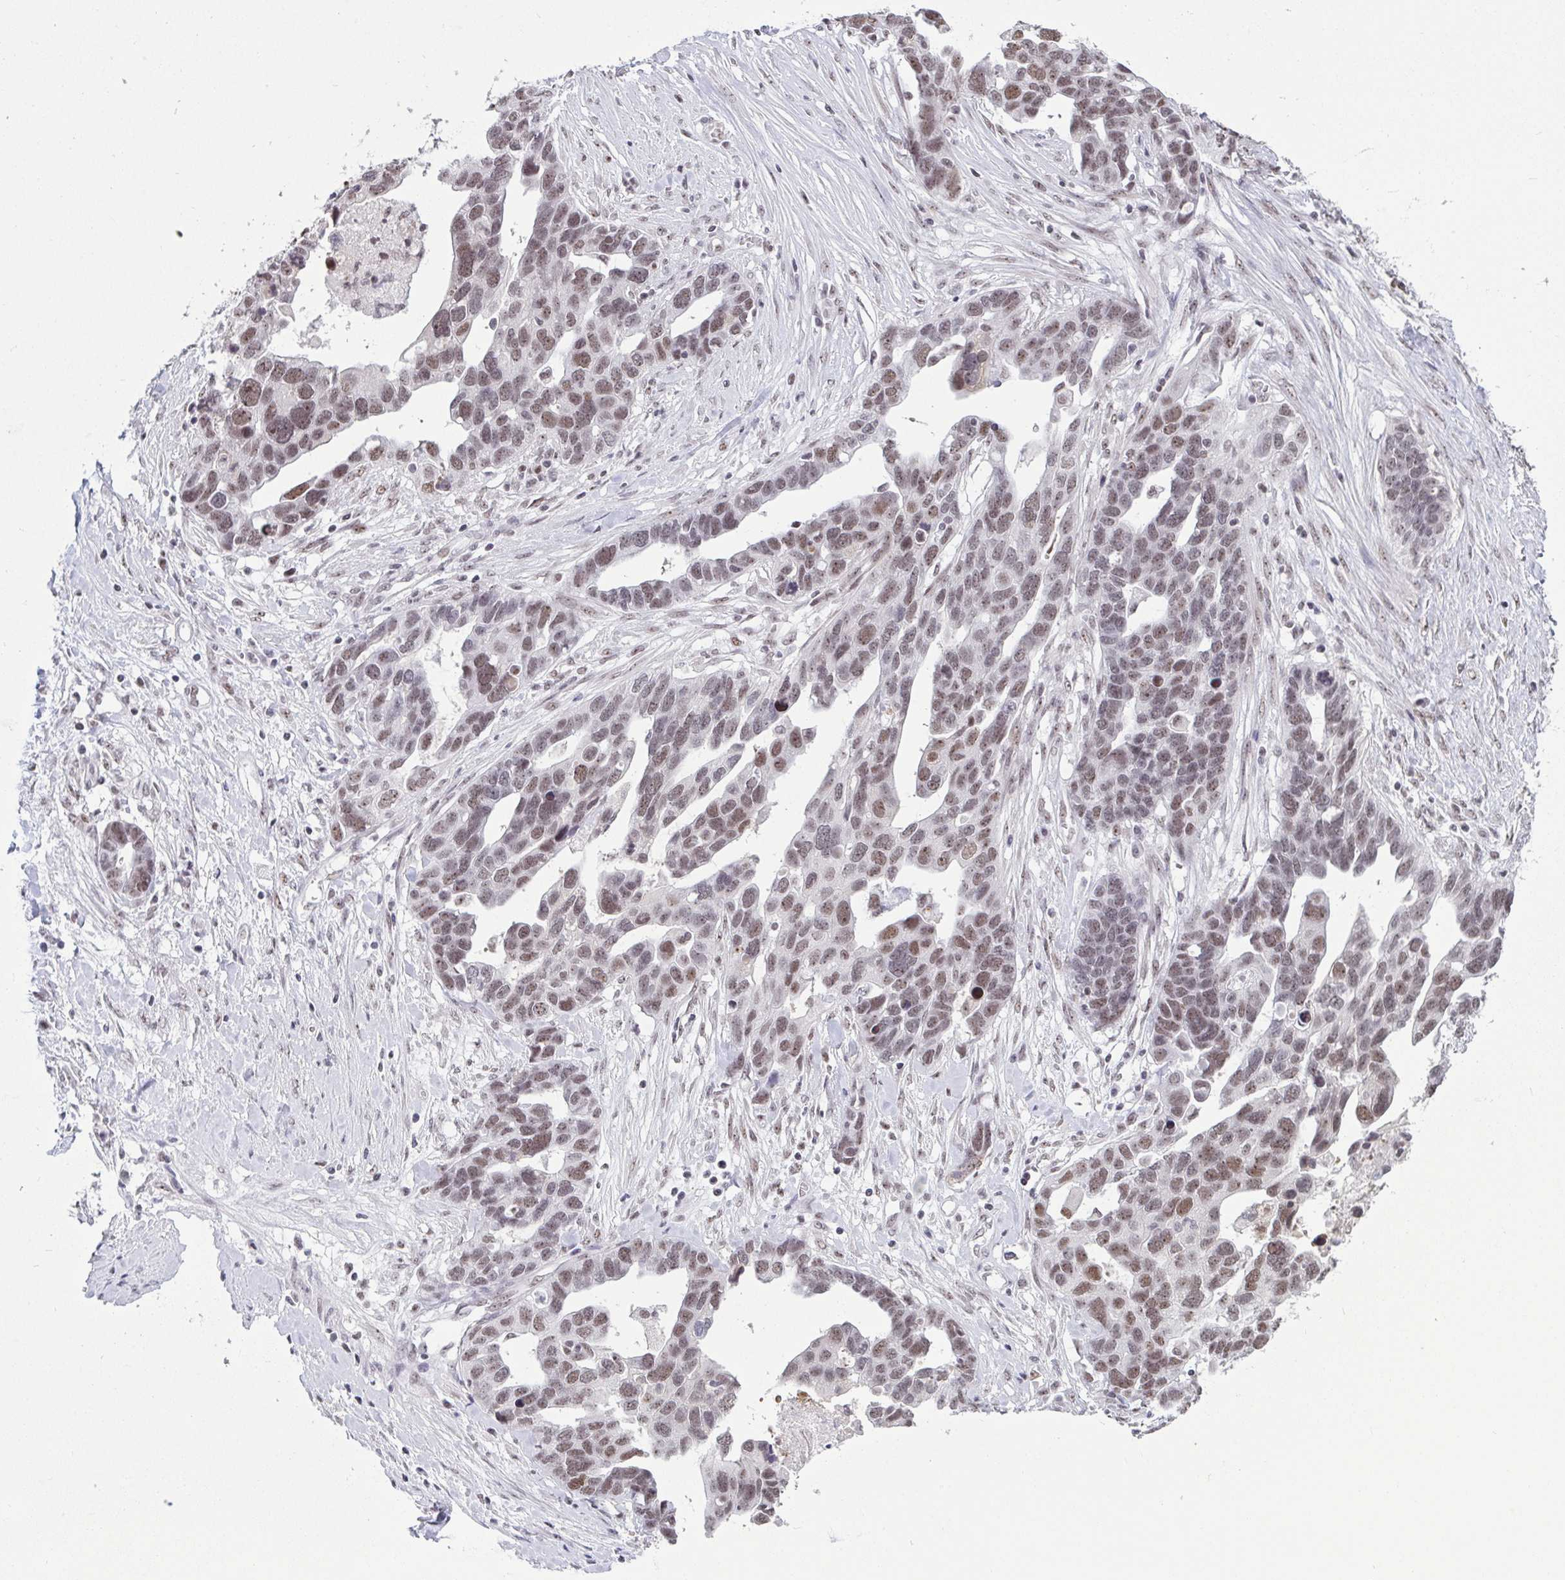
{"staining": {"intensity": "moderate", "quantity": ">75%", "location": "nuclear"}, "tissue": "ovarian cancer", "cell_type": "Tumor cells", "image_type": "cancer", "snomed": [{"axis": "morphology", "description": "Cystadenocarcinoma, serous, NOS"}, {"axis": "topography", "description": "Ovary"}], "caption": "The photomicrograph shows a brown stain indicating the presence of a protein in the nuclear of tumor cells in serous cystadenocarcinoma (ovarian).", "gene": "SUPT16H", "patient": {"sex": "female", "age": 54}}